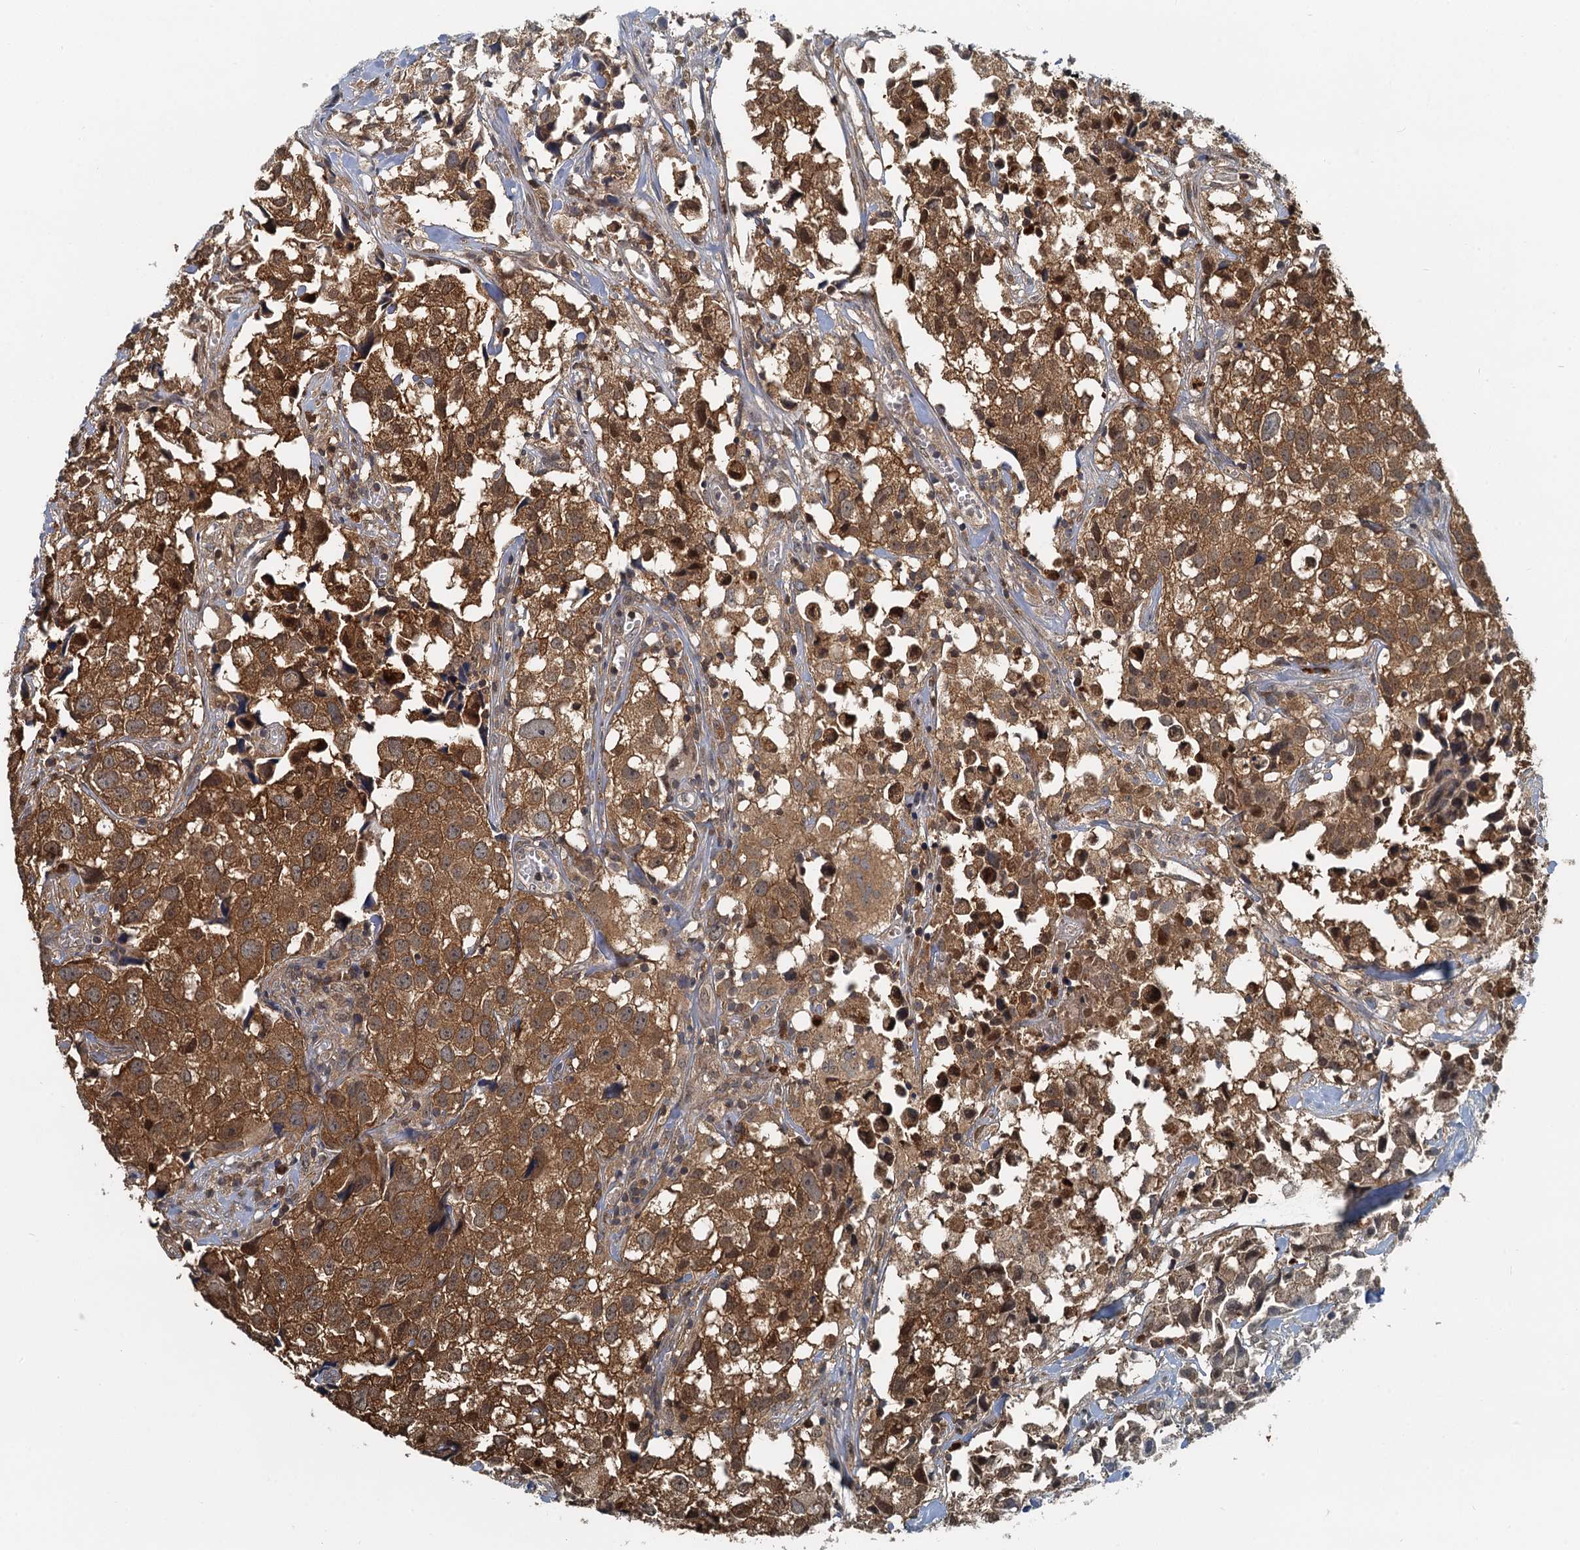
{"staining": {"intensity": "moderate", "quantity": ">75%", "location": "cytoplasmic/membranous"}, "tissue": "urothelial cancer", "cell_type": "Tumor cells", "image_type": "cancer", "snomed": [{"axis": "morphology", "description": "Urothelial carcinoma, High grade"}, {"axis": "topography", "description": "Urinary bladder"}], "caption": "An IHC image of tumor tissue is shown. Protein staining in brown highlights moderate cytoplasmic/membranous positivity in urothelial carcinoma (high-grade) within tumor cells. (brown staining indicates protein expression, while blue staining denotes nuclei).", "gene": "GPI", "patient": {"sex": "female", "age": 75}}